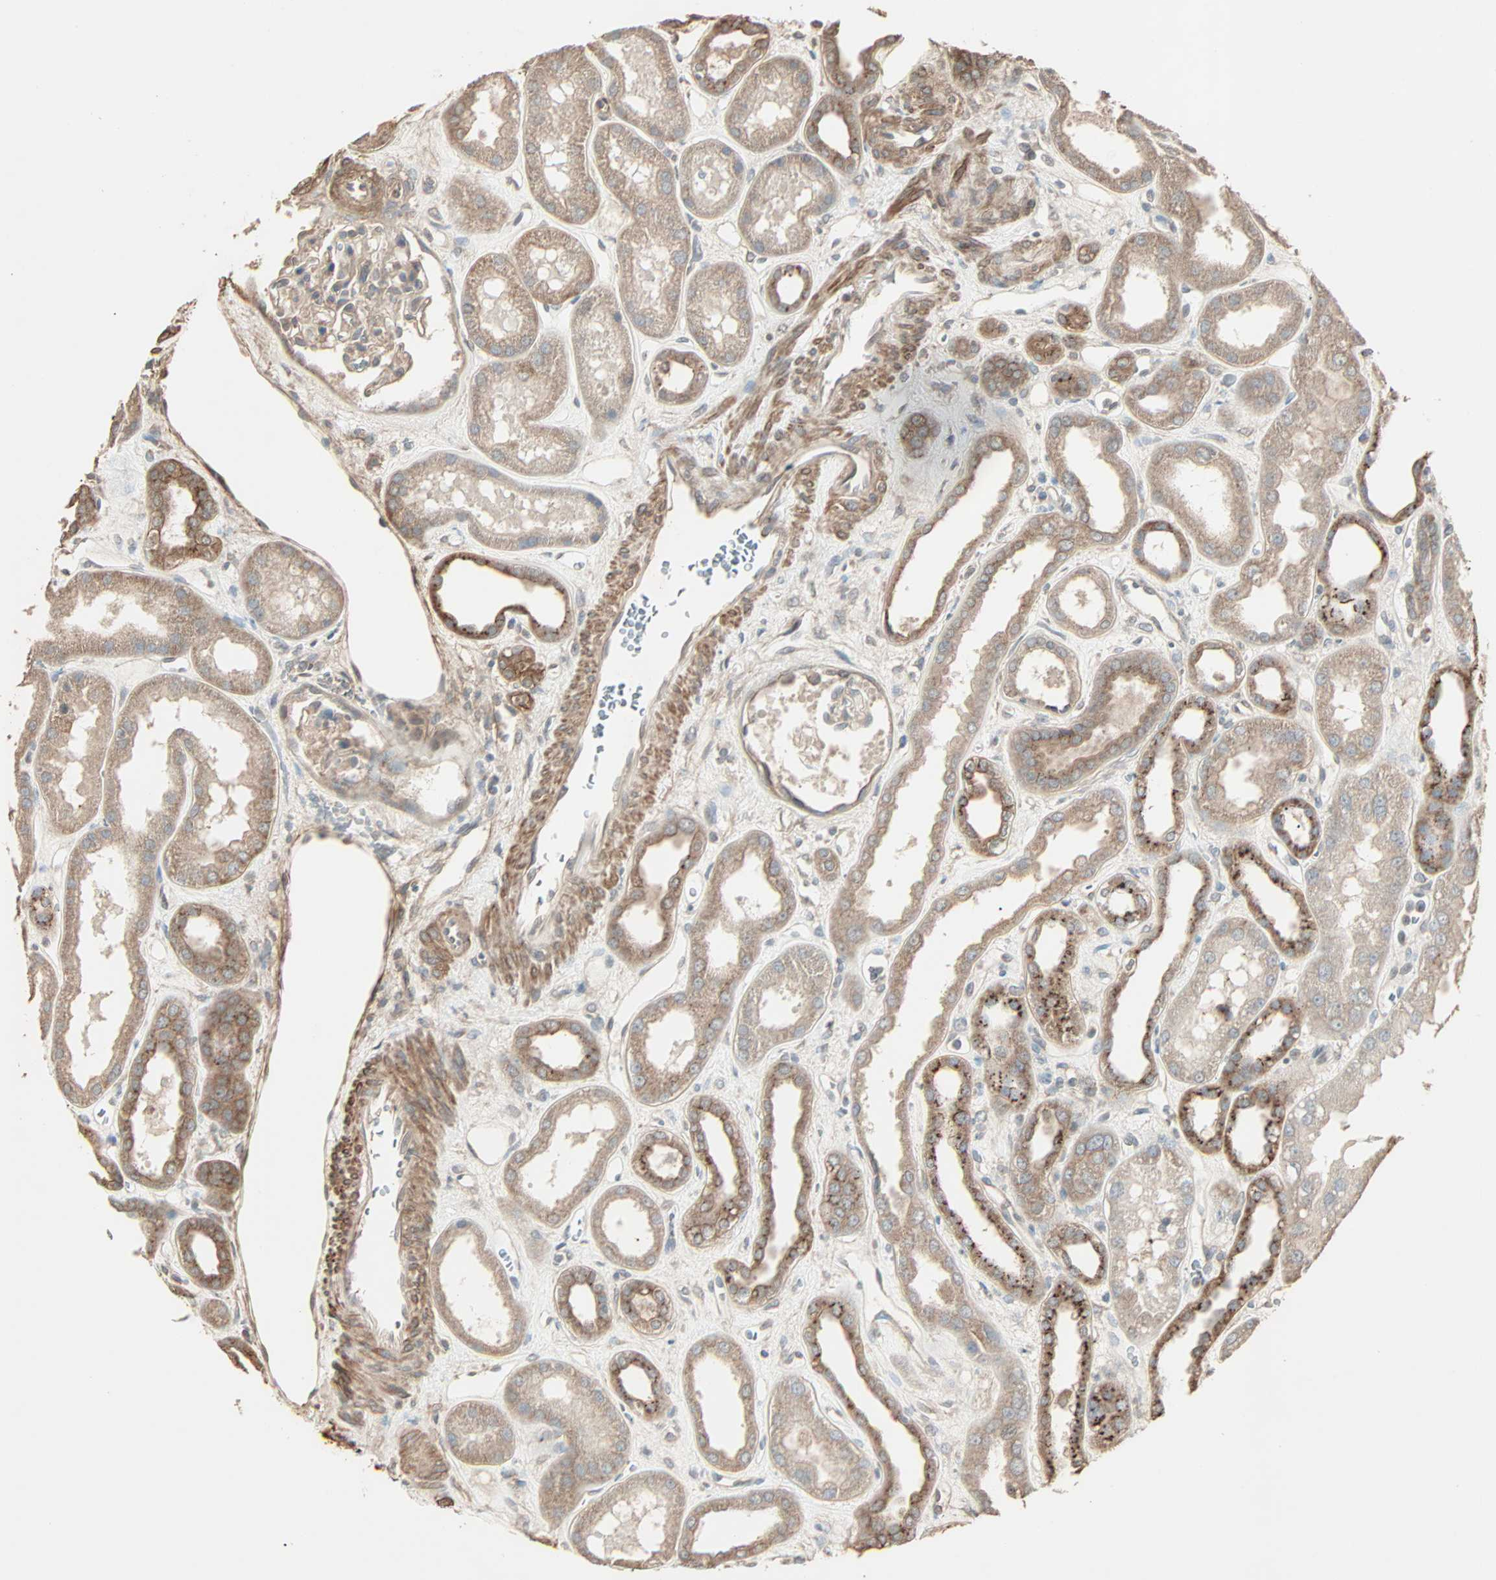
{"staining": {"intensity": "weak", "quantity": "<25%", "location": "cytoplasmic/membranous"}, "tissue": "kidney", "cell_type": "Cells in glomeruli", "image_type": "normal", "snomed": [{"axis": "morphology", "description": "Normal tissue, NOS"}, {"axis": "topography", "description": "Kidney"}], "caption": "High power microscopy micrograph of an immunohistochemistry (IHC) histopathology image of normal kidney, revealing no significant positivity in cells in glomeruli.", "gene": "GALNT3", "patient": {"sex": "male", "age": 59}}